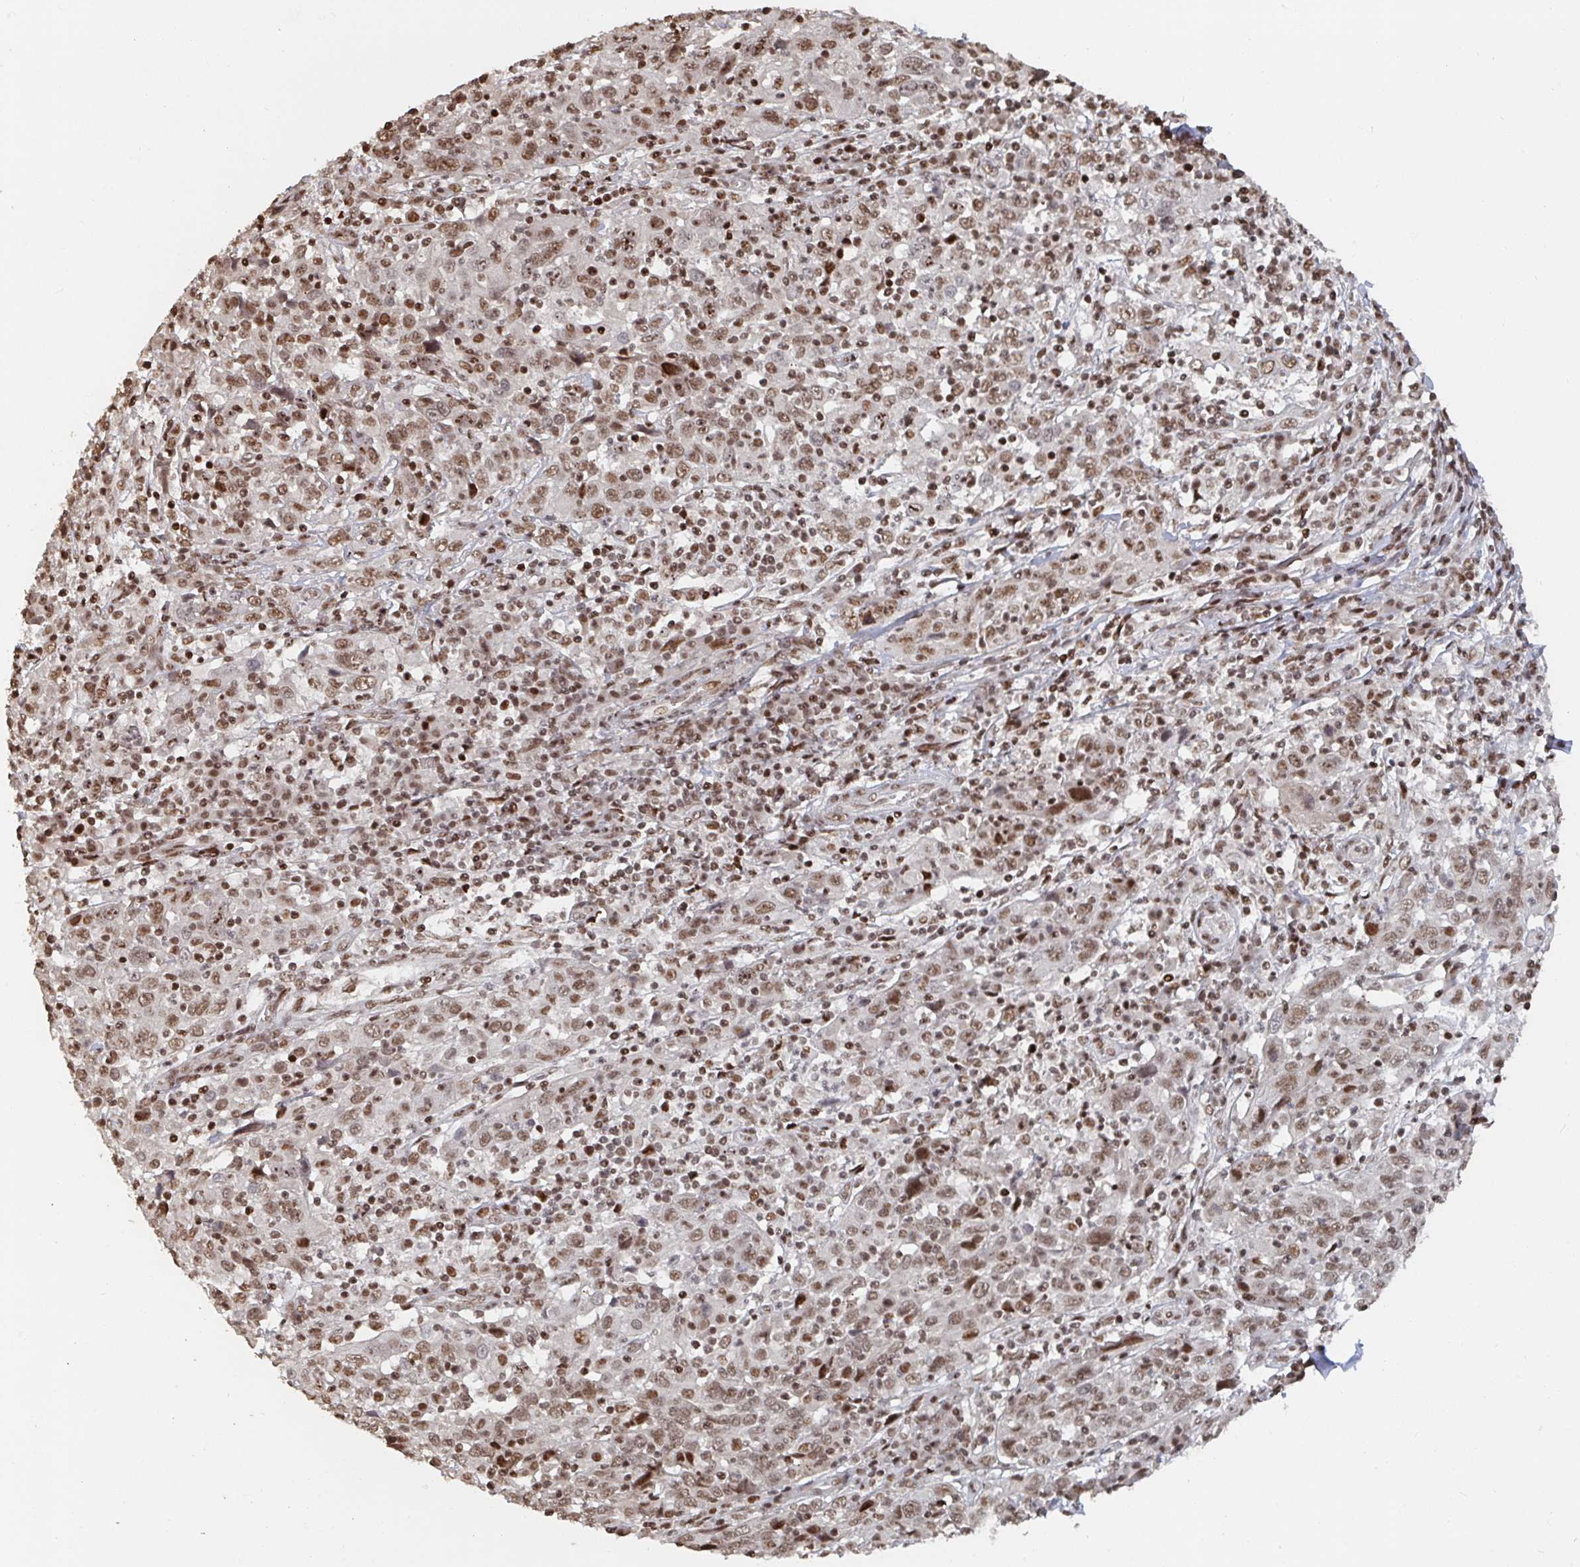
{"staining": {"intensity": "moderate", "quantity": ">75%", "location": "nuclear"}, "tissue": "cervical cancer", "cell_type": "Tumor cells", "image_type": "cancer", "snomed": [{"axis": "morphology", "description": "Squamous cell carcinoma, NOS"}, {"axis": "topography", "description": "Cervix"}], "caption": "An immunohistochemistry micrograph of tumor tissue is shown. Protein staining in brown highlights moderate nuclear positivity in cervical cancer within tumor cells. (IHC, brightfield microscopy, high magnification).", "gene": "ZDHHC12", "patient": {"sex": "female", "age": 46}}